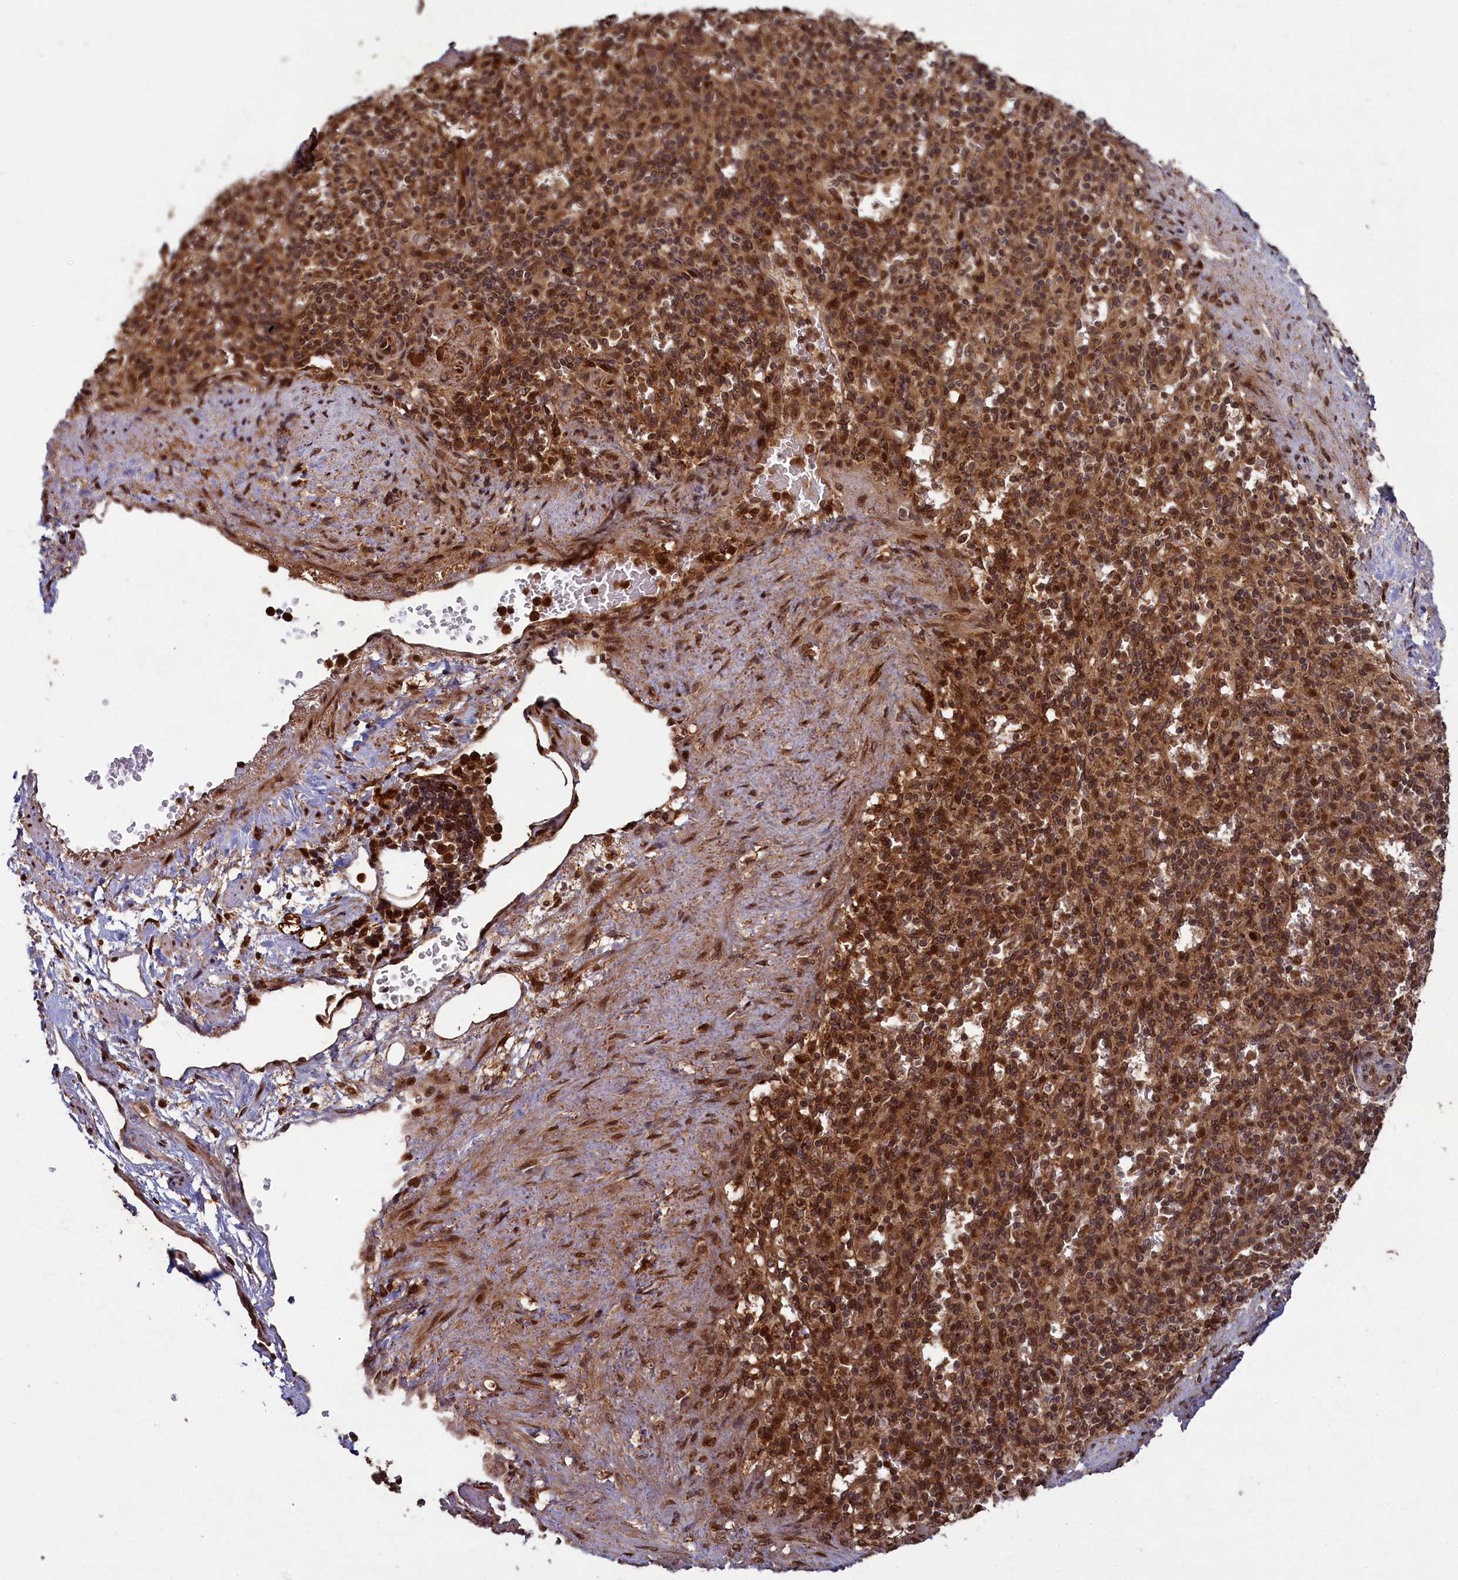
{"staining": {"intensity": "strong", "quantity": ">75%", "location": "cytoplasmic/membranous,nuclear"}, "tissue": "spleen", "cell_type": "Cells in red pulp", "image_type": "normal", "snomed": [{"axis": "morphology", "description": "Normal tissue, NOS"}, {"axis": "topography", "description": "Spleen"}], "caption": "IHC of benign human spleen reveals high levels of strong cytoplasmic/membranous,nuclear staining in approximately >75% of cells in red pulp.", "gene": "NAE1", "patient": {"sex": "female", "age": 74}}